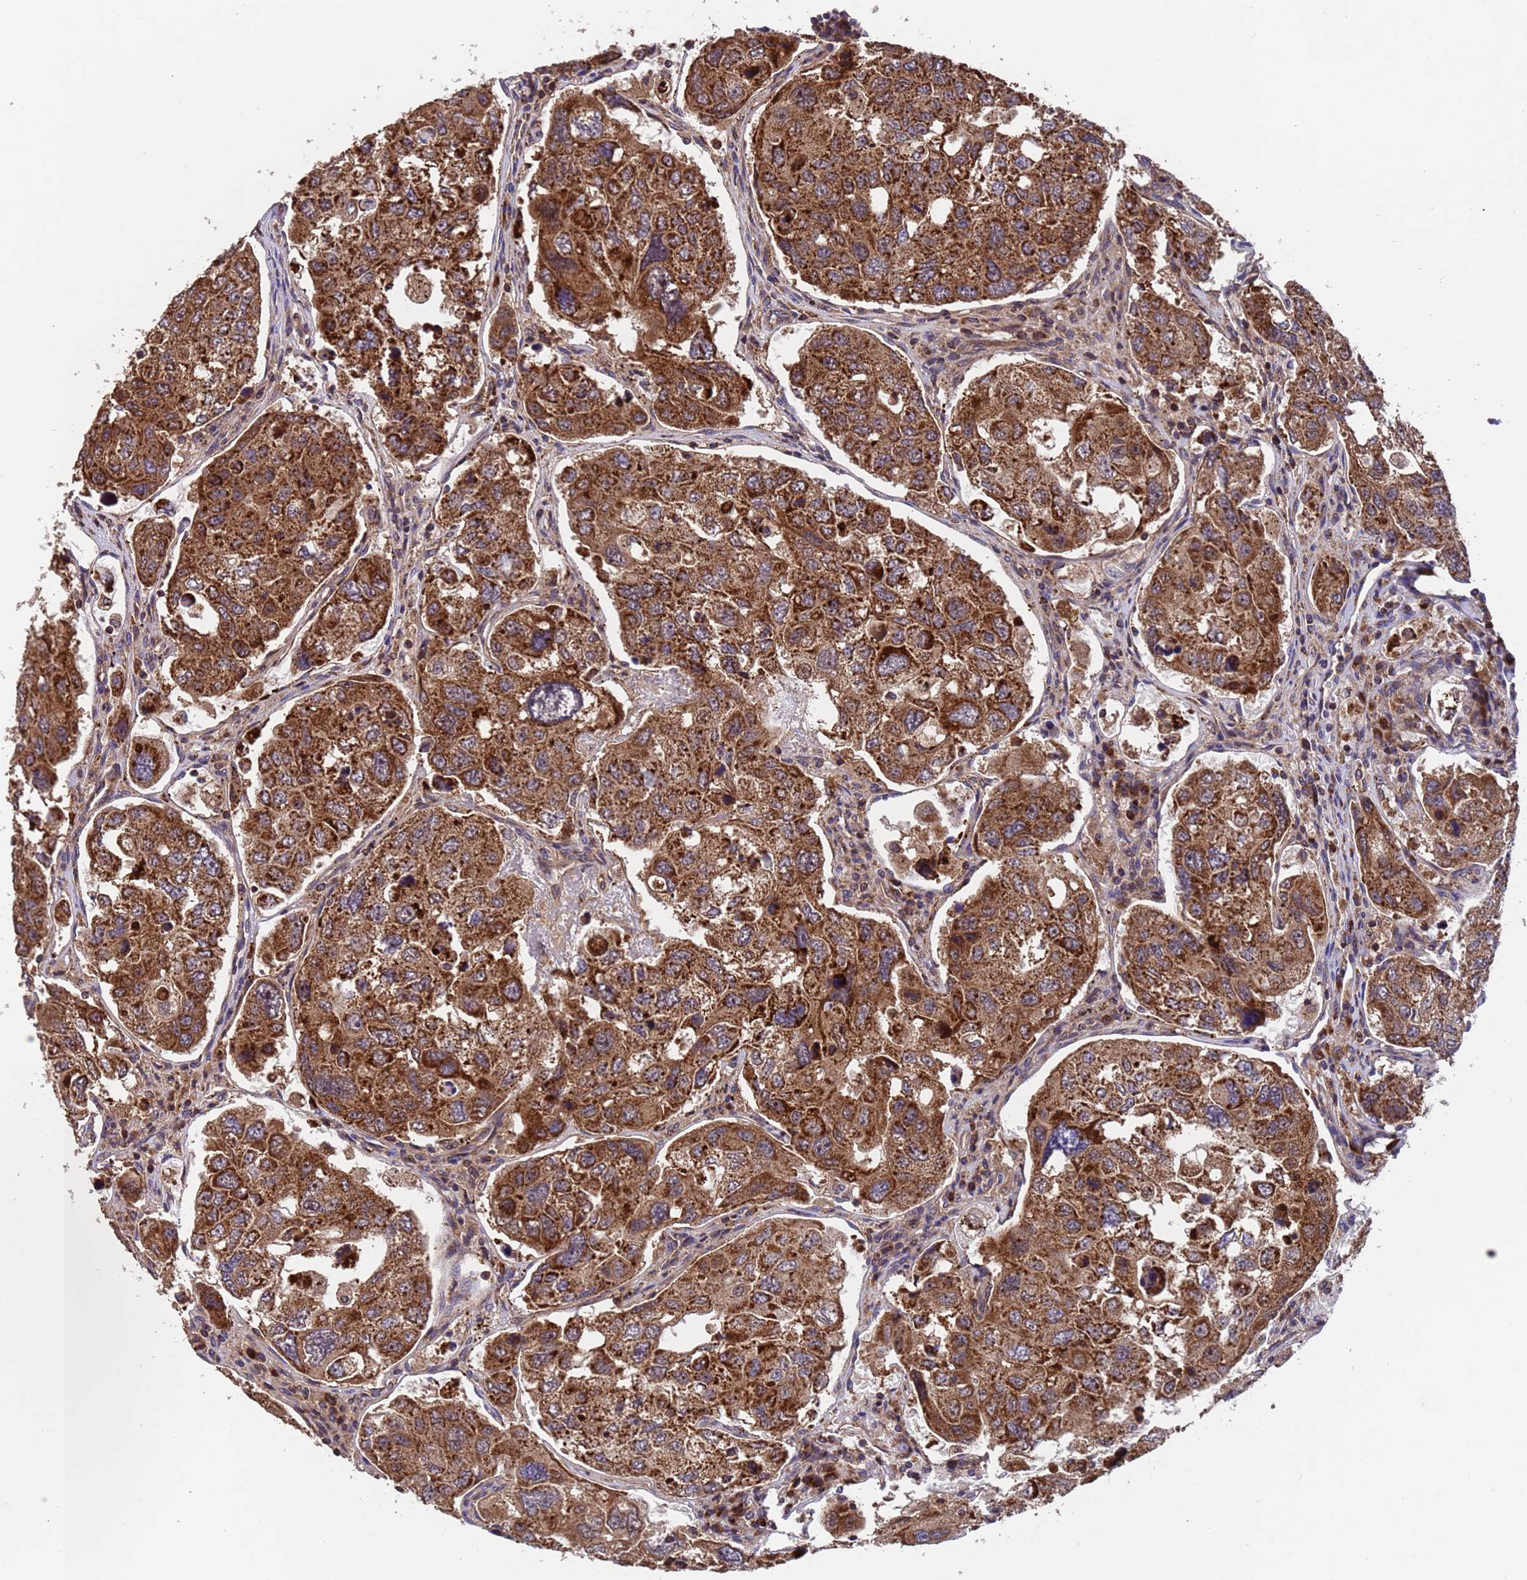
{"staining": {"intensity": "strong", "quantity": ">75%", "location": "cytoplasmic/membranous"}, "tissue": "urothelial cancer", "cell_type": "Tumor cells", "image_type": "cancer", "snomed": [{"axis": "morphology", "description": "Urothelial carcinoma, High grade"}, {"axis": "topography", "description": "Lymph node"}, {"axis": "topography", "description": "Urinary bladder"}], "caption": "Immunohistochemical staining of human urothelial cancer demonstrates high levels of strong cytoplasmic/membranous protein staining in approximately >75% of tumor cells.", "gene": "TSR3", "patient": {"sex": "male", "age": 51}}